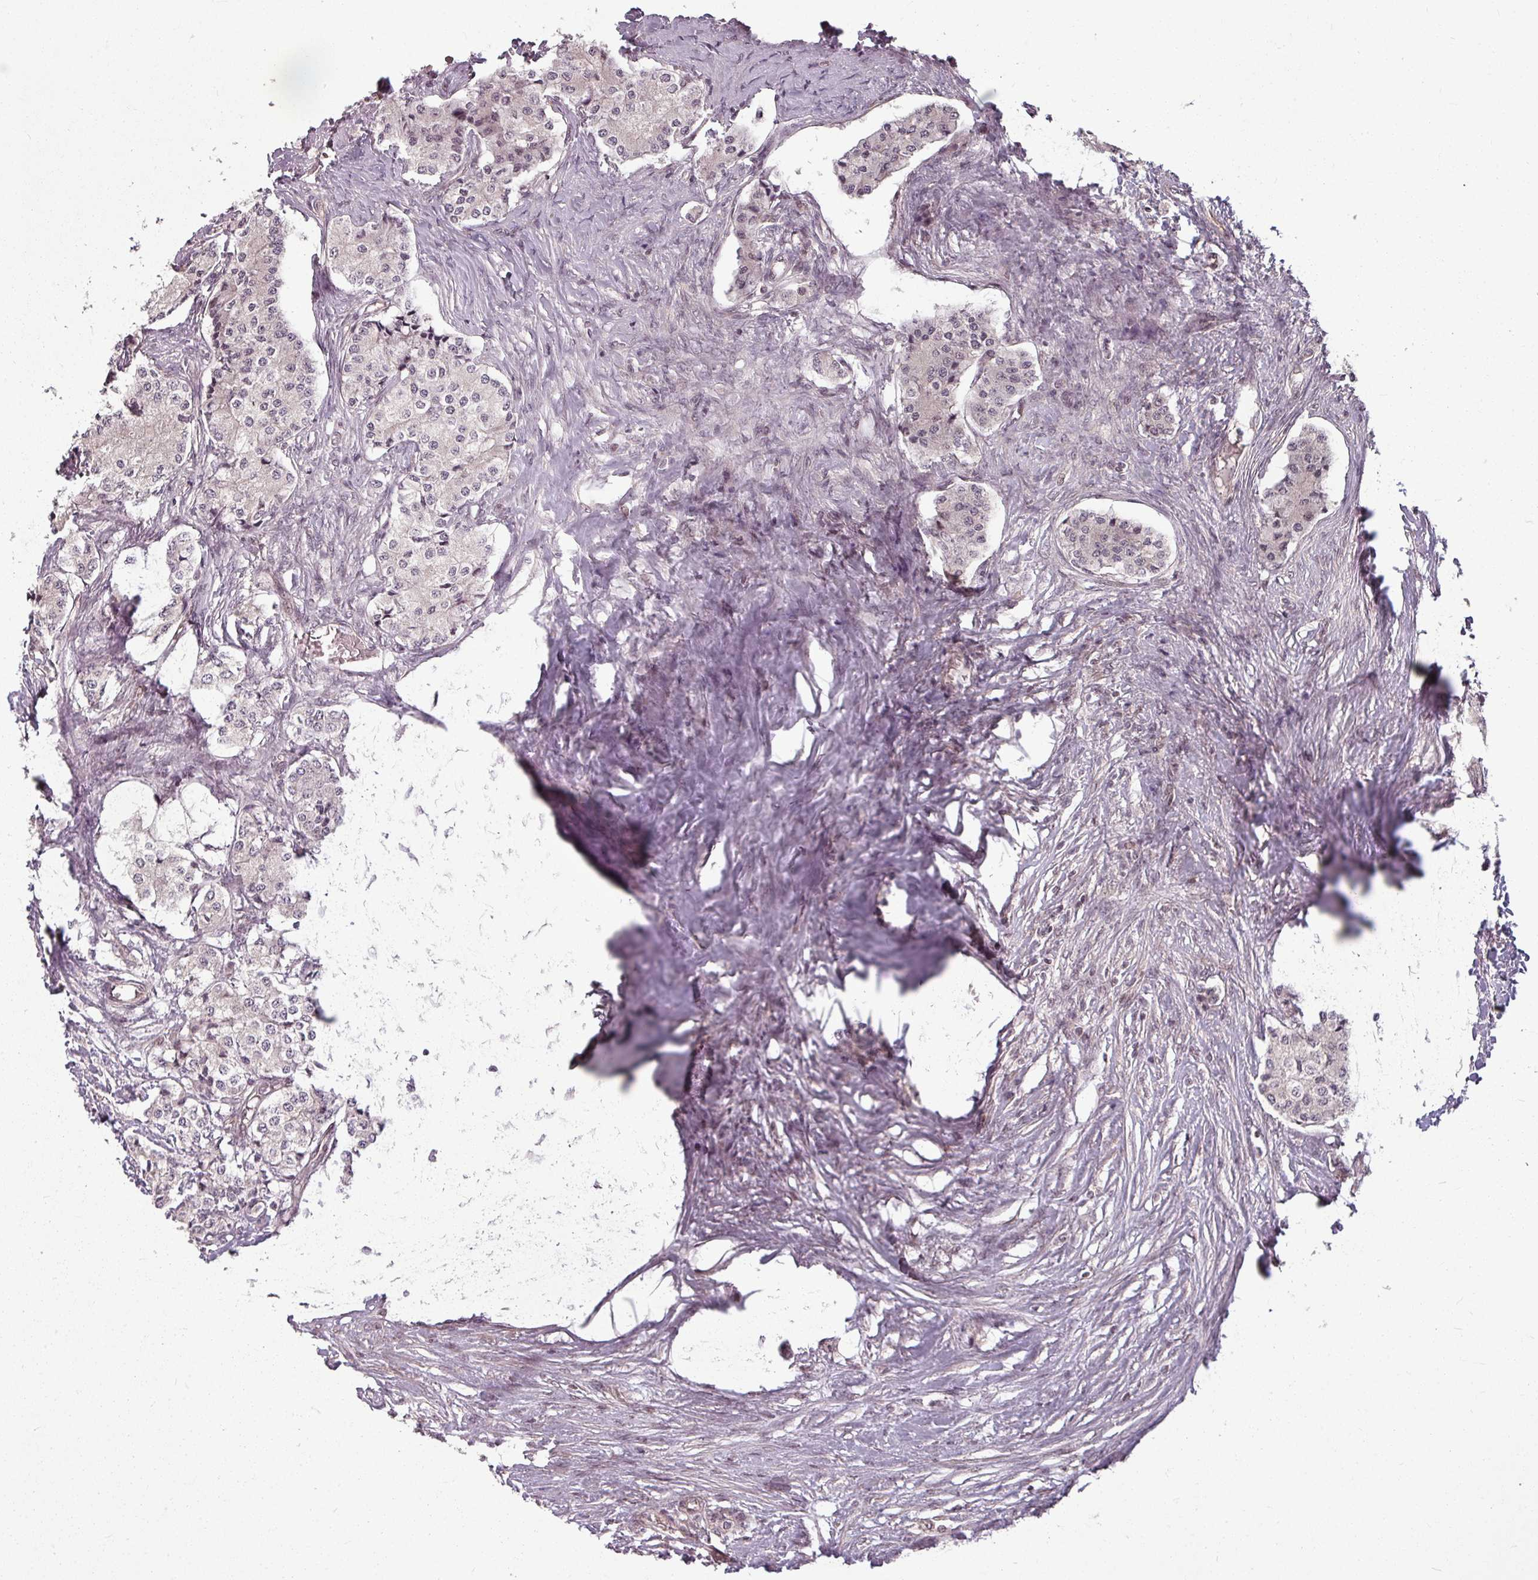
{"staining": {"intensity": "negative", "quantity": "none", "location": "none"}, "tissue": "carcinoid", "cell_type": "Tumor cells", "image_type": "cancer", "snomed": [{"axis": "morphology", "description": "Carcinoid, malignant, NOS"}, {"axis": "topography", "description": "Colon"}], "caption": "This is an IHC histopathology image of carcinoid. There is no staining in tumor cells.", "gene": "CLIC1", "patient": {"sex": "female", "age": 52}}